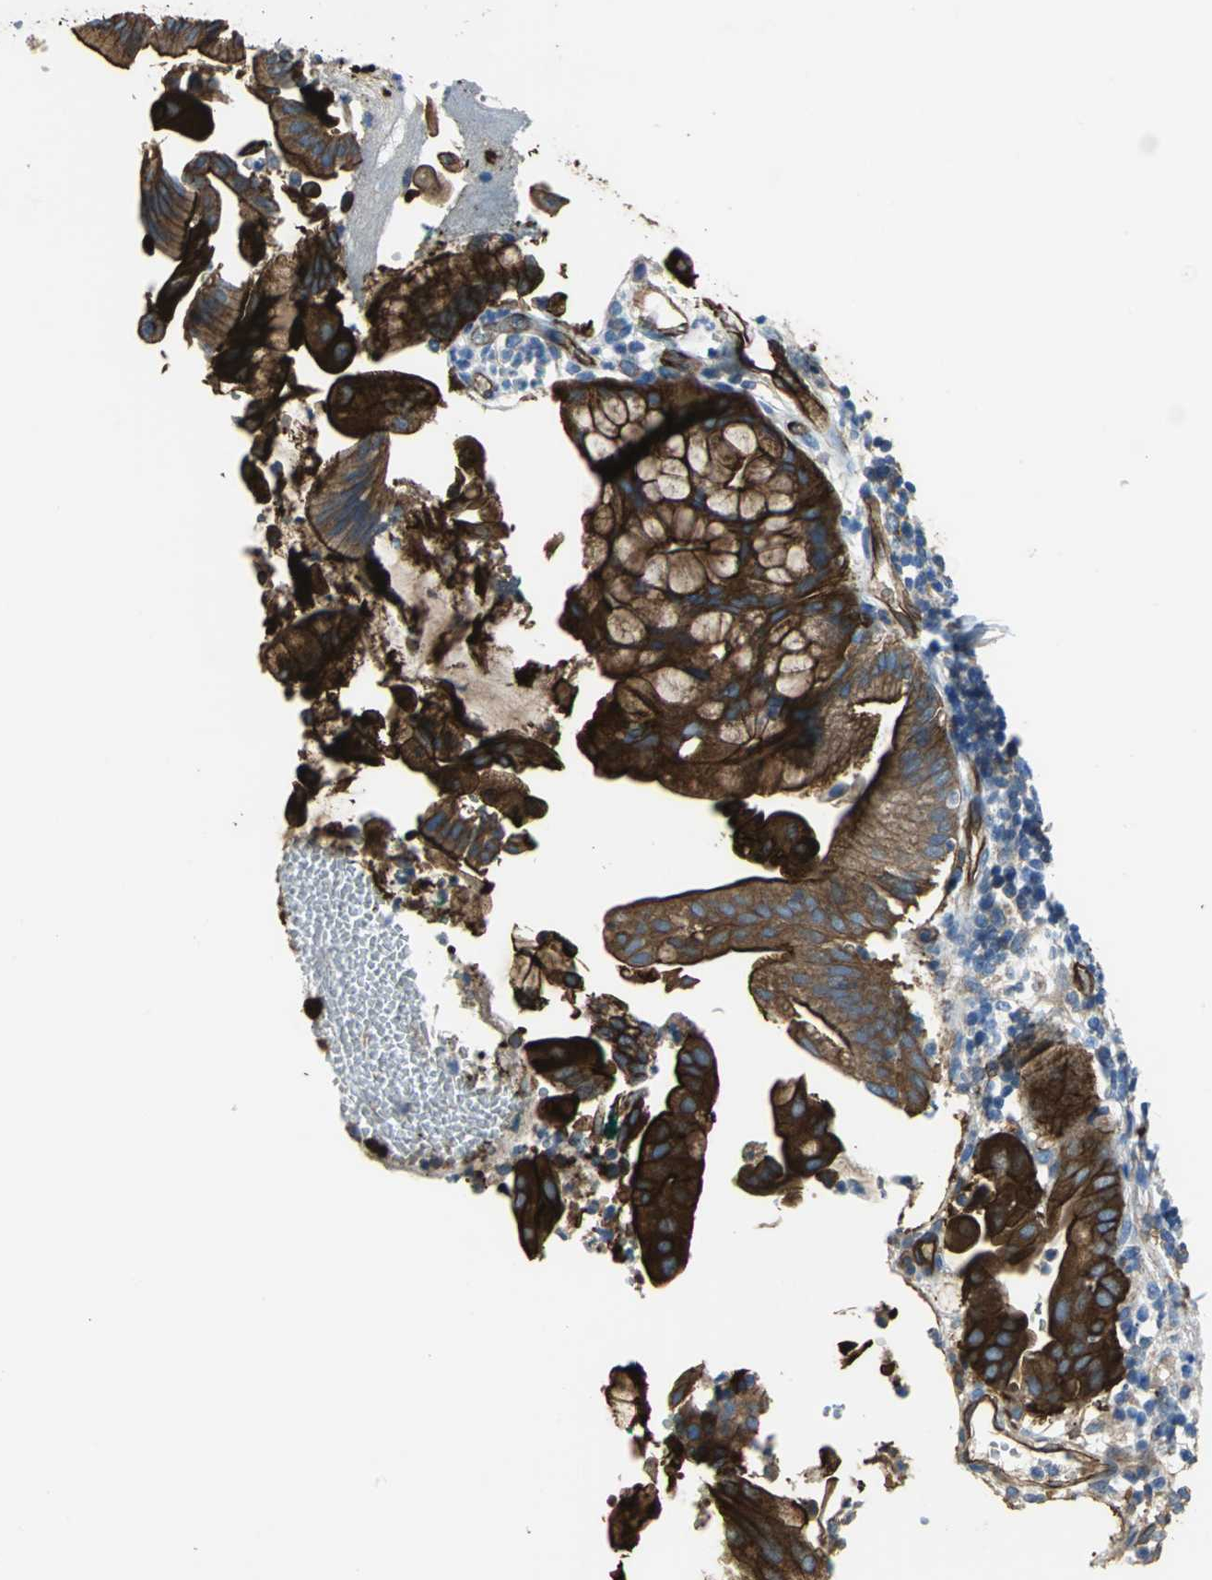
{"staining": {"intensity": "strong", "quantity": ">75%", "location": "cytoplasmic/membranous"}, "tissue": "pancreatic cancer", "cell_type": "Tumor cells", "image_type": "cancer", "snomed": [{"axis": "morphology", "description": "Adenocarcinoma, NOS"}, {"axis": "morphology", "description": "Adenocarcinoma, metastatic, NOS"}, {"axis": "topography", "description": "Lymph node"}, {"axis": "topography", "description": "Pancreas"}, {"axis": "topography", "description": "Duodenum"}], "caption": "Immunohistochemical staining of pancreatic cancer reveals strong cytoplasmic/membranous protein expression in approximately >75% of tumor cells.", "gene": "FLNB", "patient": {"sex": "female", "age": 64}}